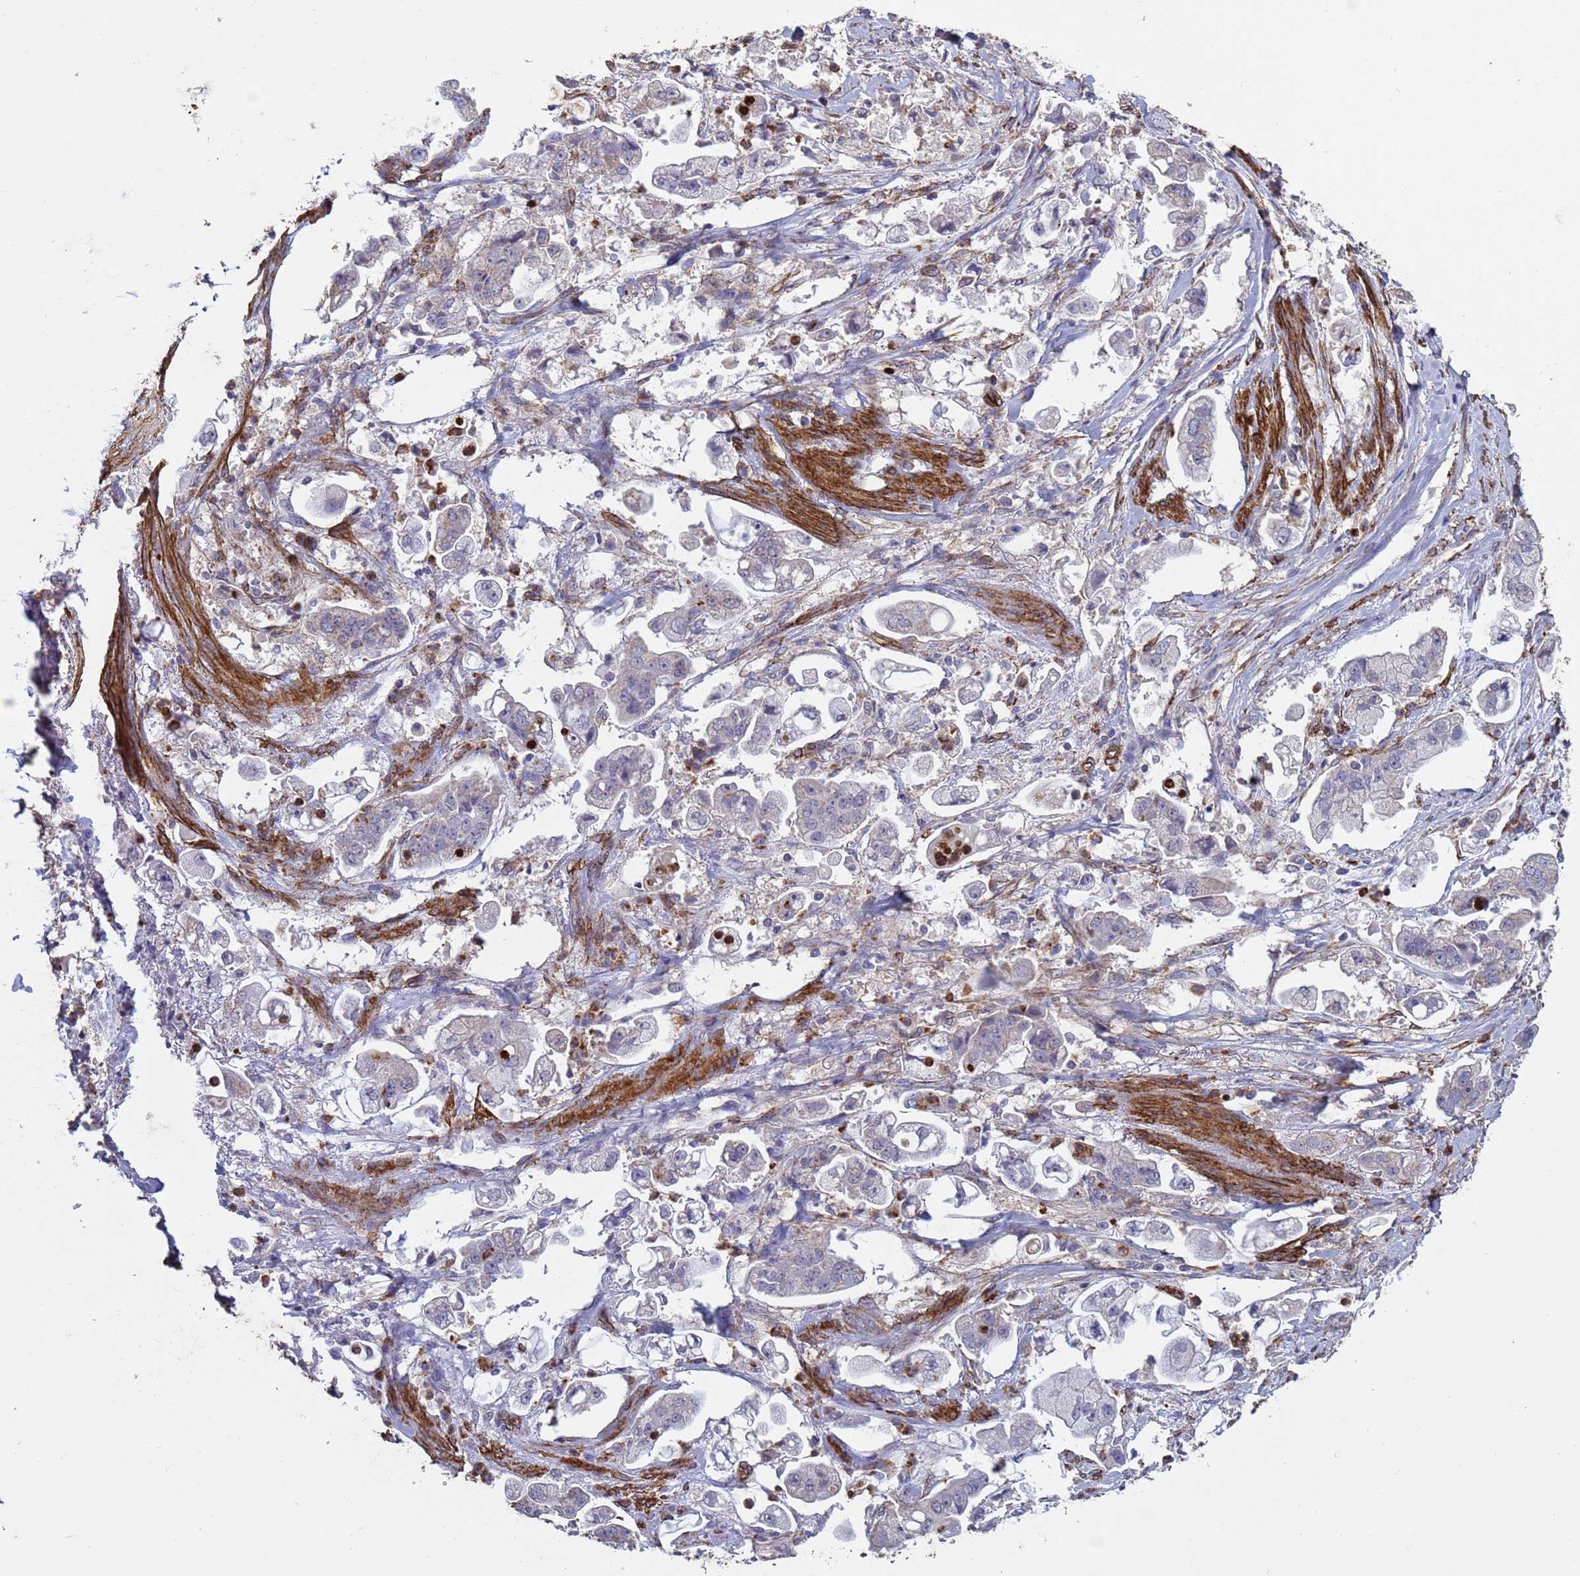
{"staining": {"intensity": "negative", "quantity": "none", "location": "none"}, "tissue": "stomach cancer", "cell_type": "Tumor cells", "image_type": "cancer", "snomed": [{"axis": "morphology", "description": "Adenocarcinoma, NOS"}, {"axis": "topography", "description": "Stomach"}], "caption": "Protein analysis of stomach adenocarcinoma demonstrates no significant positivity in tumor cells.", "gene": "GASK1A", "patient": {"sex": "male", "age": 62}}